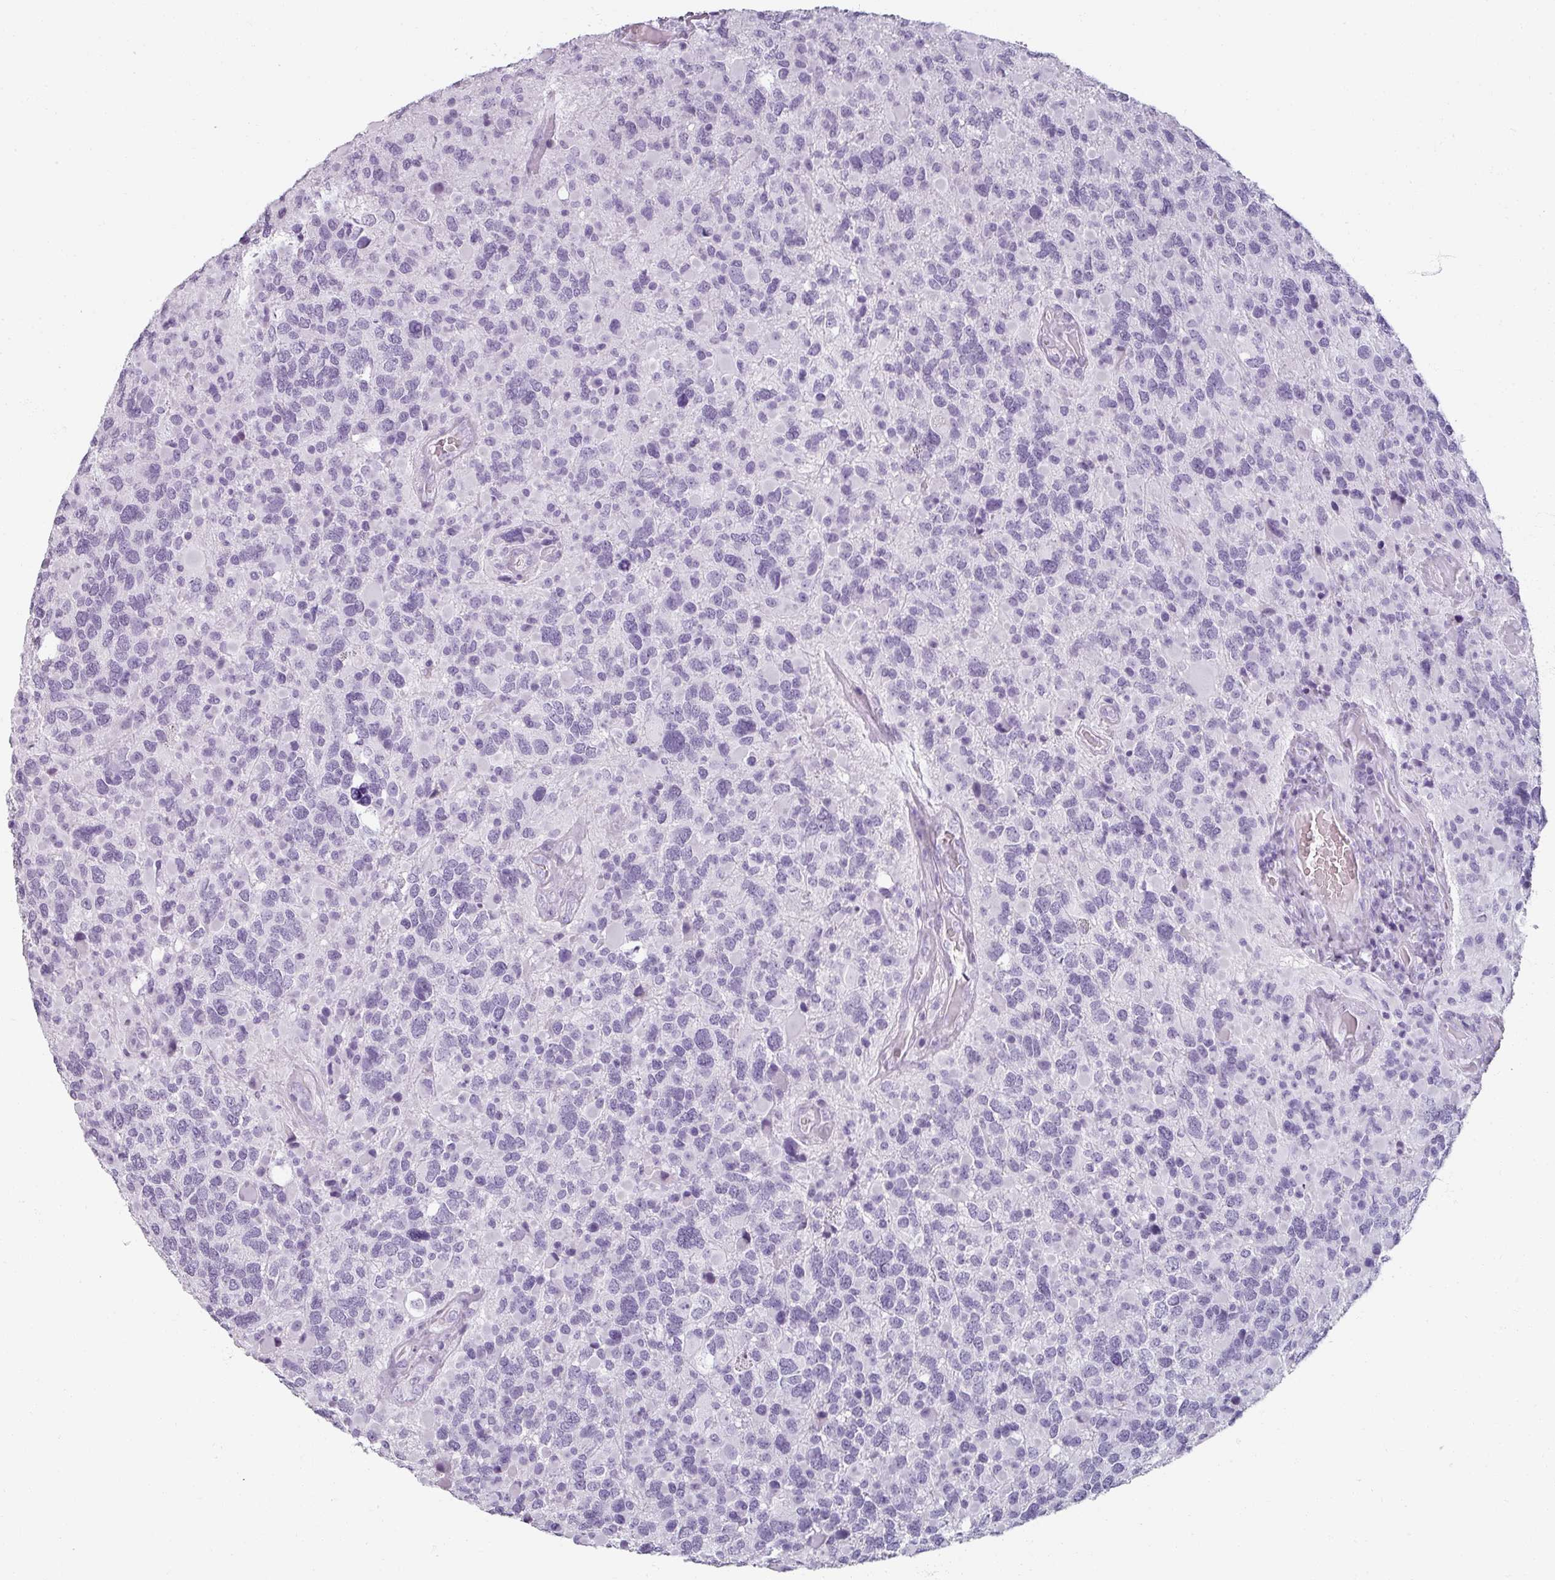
{"staining": {"intensity": "negative", "quantity": "none", "location": "none"}, "tissue": "glioma", "cell_type": "Tumor cells", "image_type": "cancer", "snomed": [{"axis": "morphology", "description": "Glioma, malignant, High grade"}, {"axis": "topography", "description": "Brain"}], "caption": "Immunohistochemistry (IHC) histopathology image of malignant glioma (high-grade) stained for a protein (brown), which demonstrates no positivity in tumor cells.", "gene": "REG3G", "patient": {"sex": "female", "age": 40}}